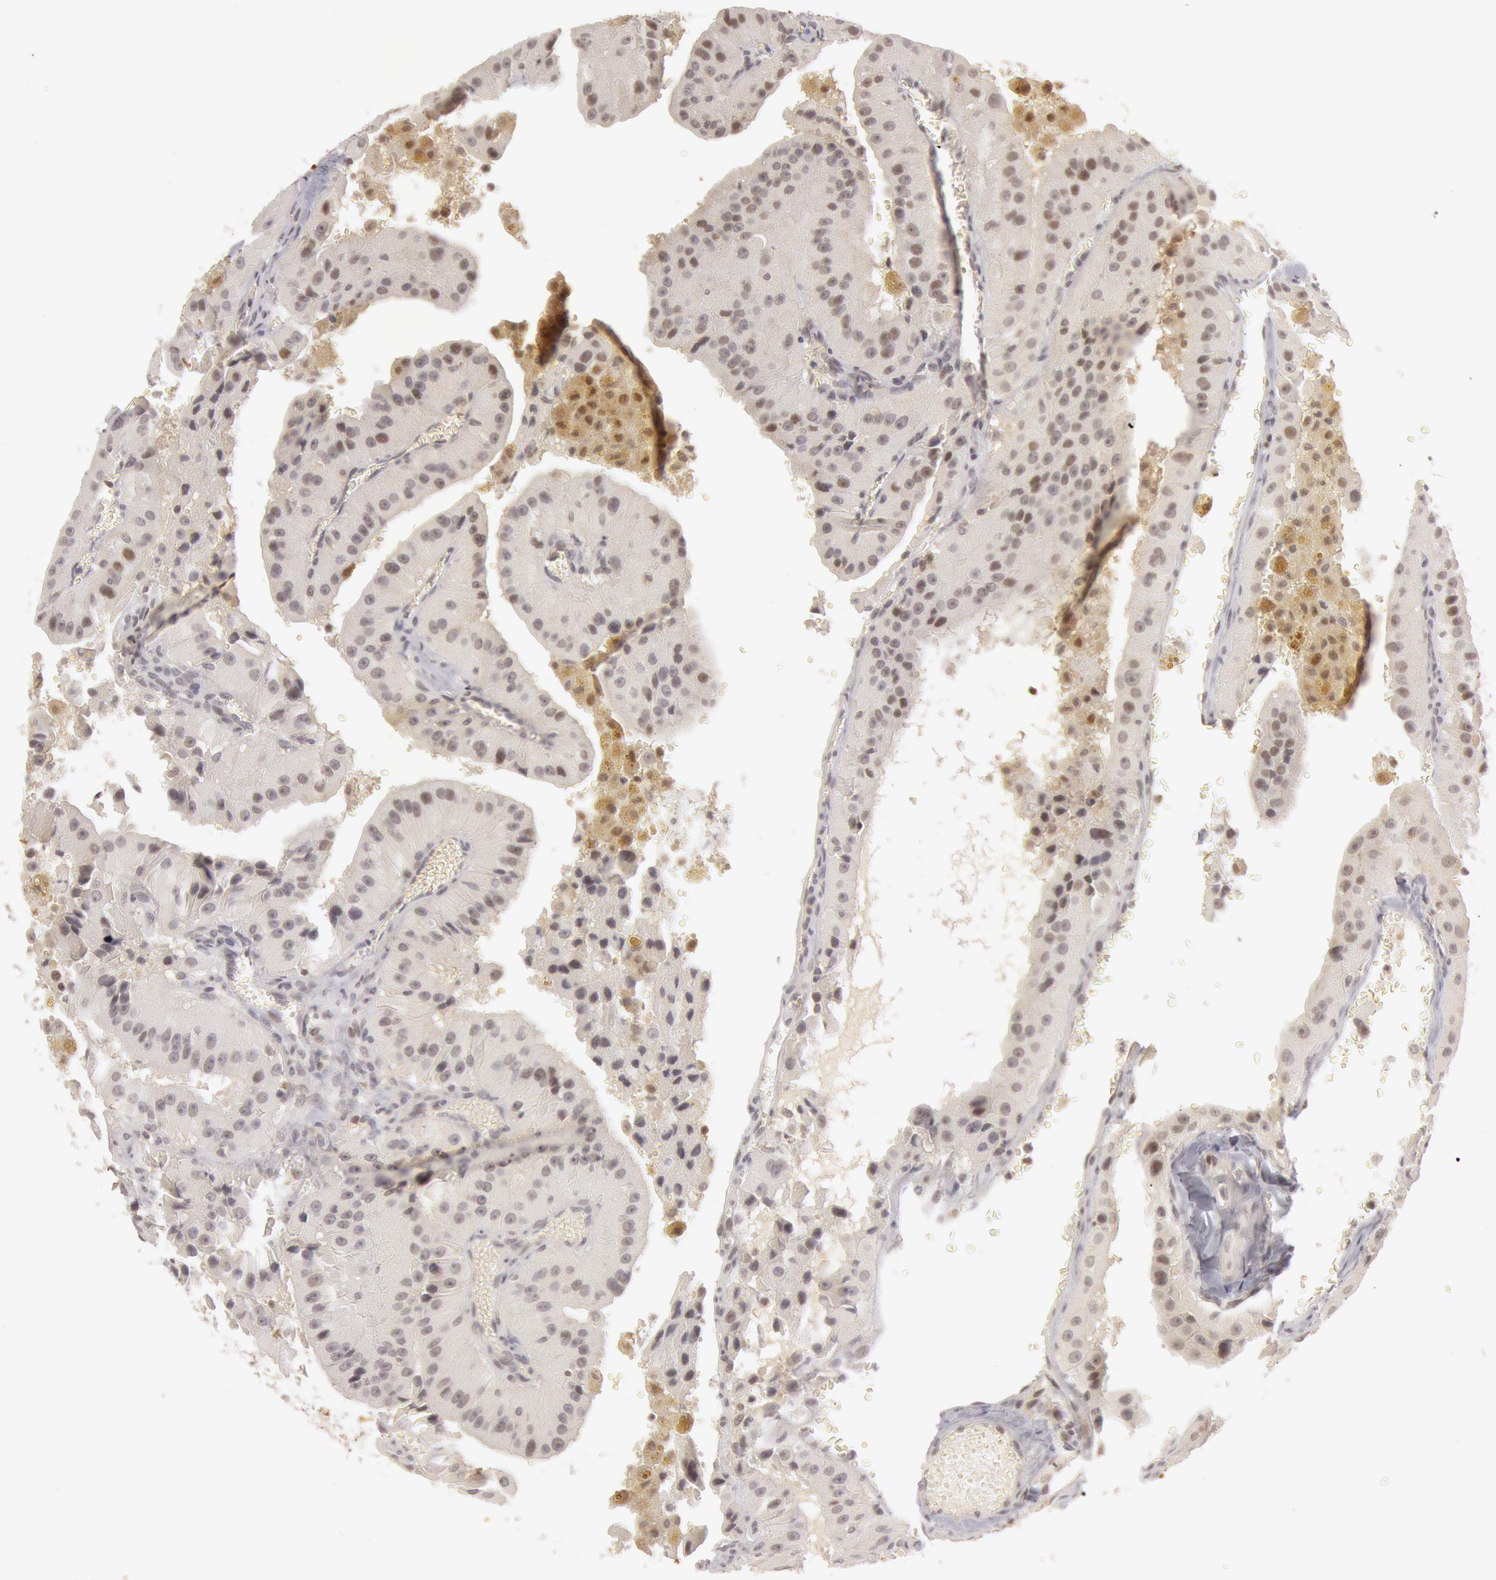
{"staining": {"intensity": "negative", "quantity": "none", "location": "none"}, "tissue": "thyroid cancer", "cell_type": "Tumor cells", "image_type": "cancer", "snomed": [{"axis": "morphology", "description": "Carcinoma, NOS"}, {"axis": "topography", "description": "Thyroid gland"}], "caption": "DAB (3,3'-diaminobenzidine) immunohistochemical staining of thyroid carcinoma exhibits no significant staining in tumor cells.", "gene": "OASL", "patient": {"sex": "male", "age": 76}}